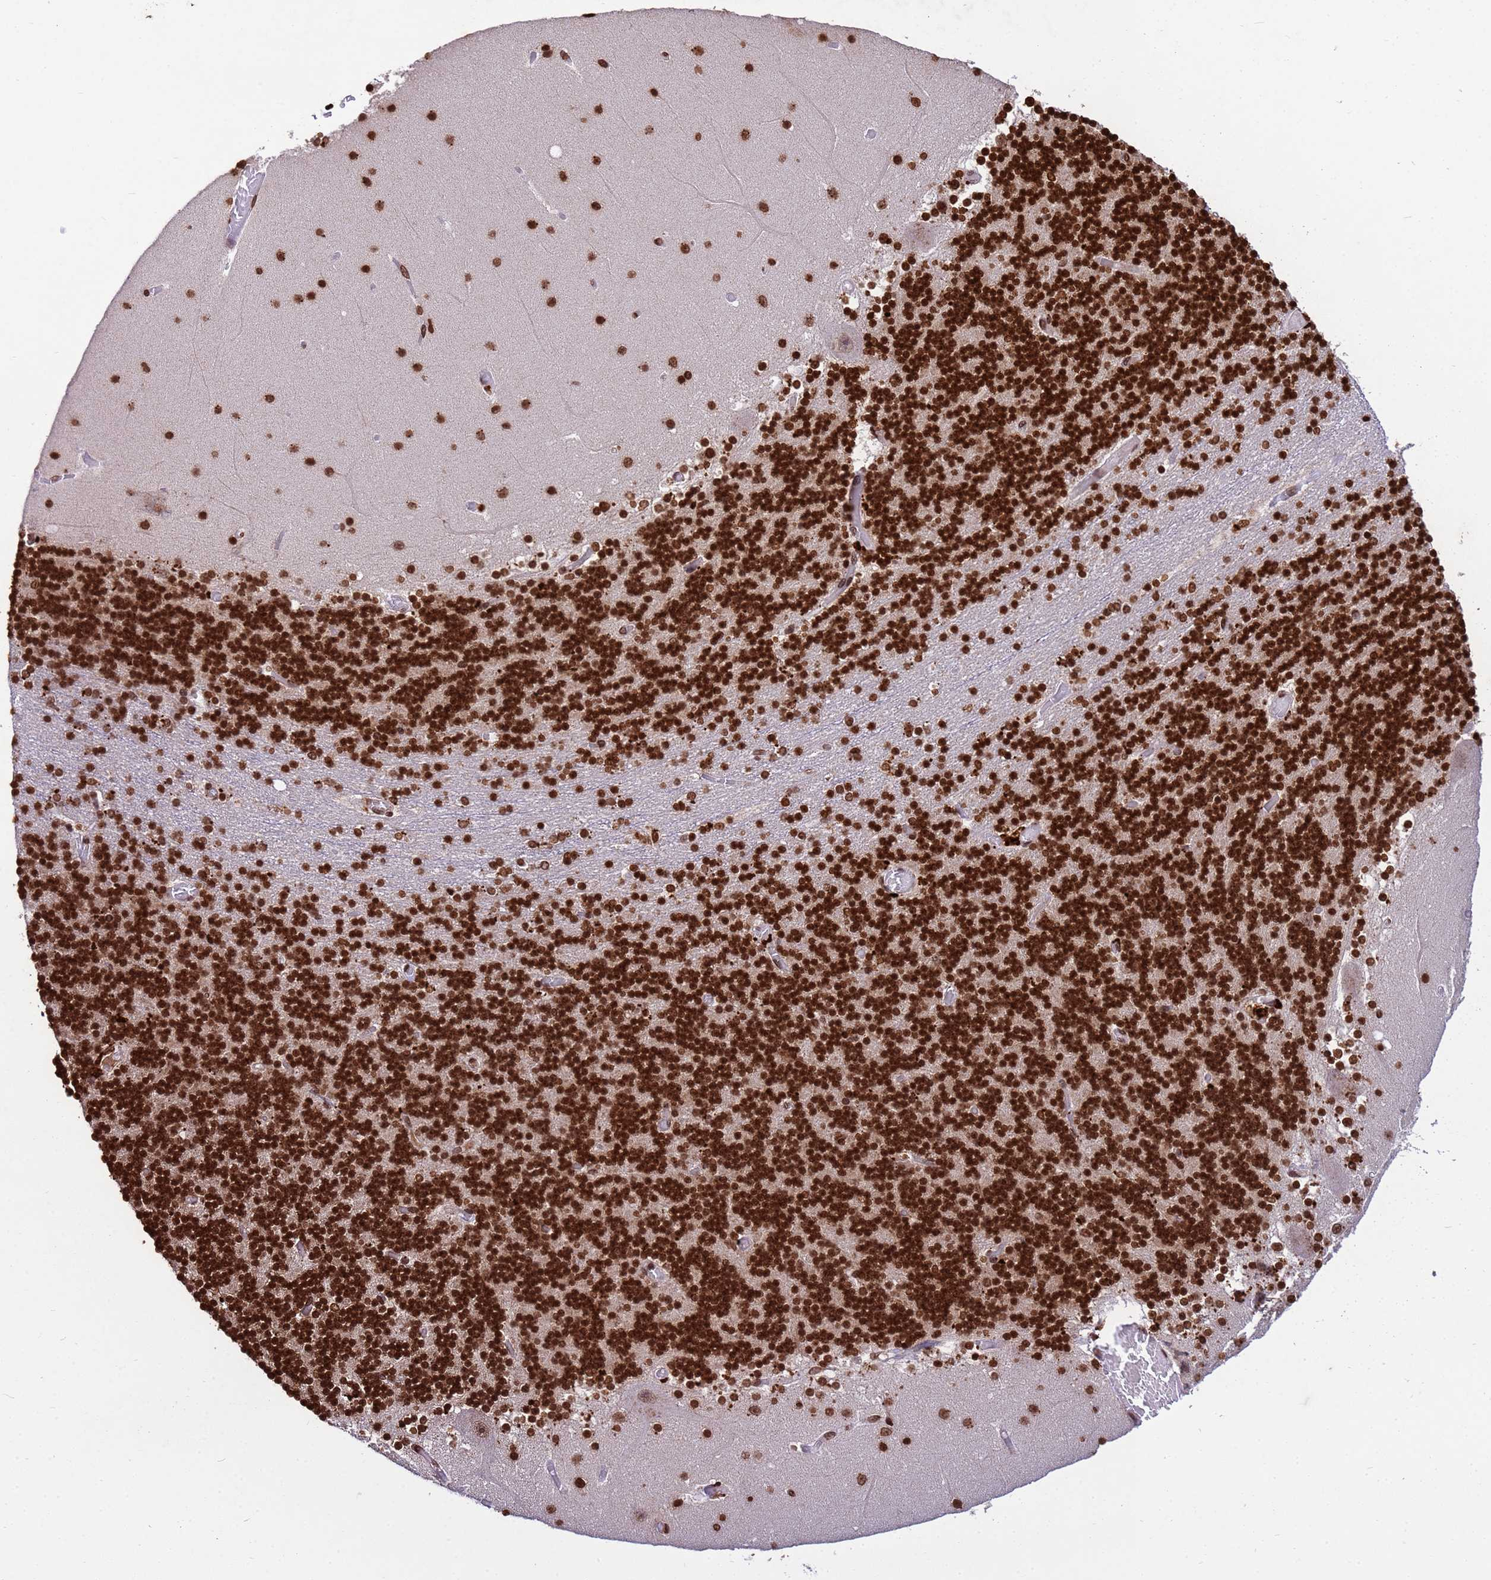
{"staining": {"intensity": "strong", "quantity": ">75%", "location": "nuclear"}, "tissue": "cerebellum", "cell_type": "Cells in granular layer", "image_type": "normal", "snomed": [{"axis": "morphology", "description": "Normal tissue, NOS"}, {"axis": "topography", "description": "Cerebellum"}], "caption": "Brown immunohistochemical staining in unremarkable cerebellum exhibits strong nuclear expression in approximately >75% of cells in granular layer.", "gene": "H3", "patient": {"sex": "female", "age": 28}}